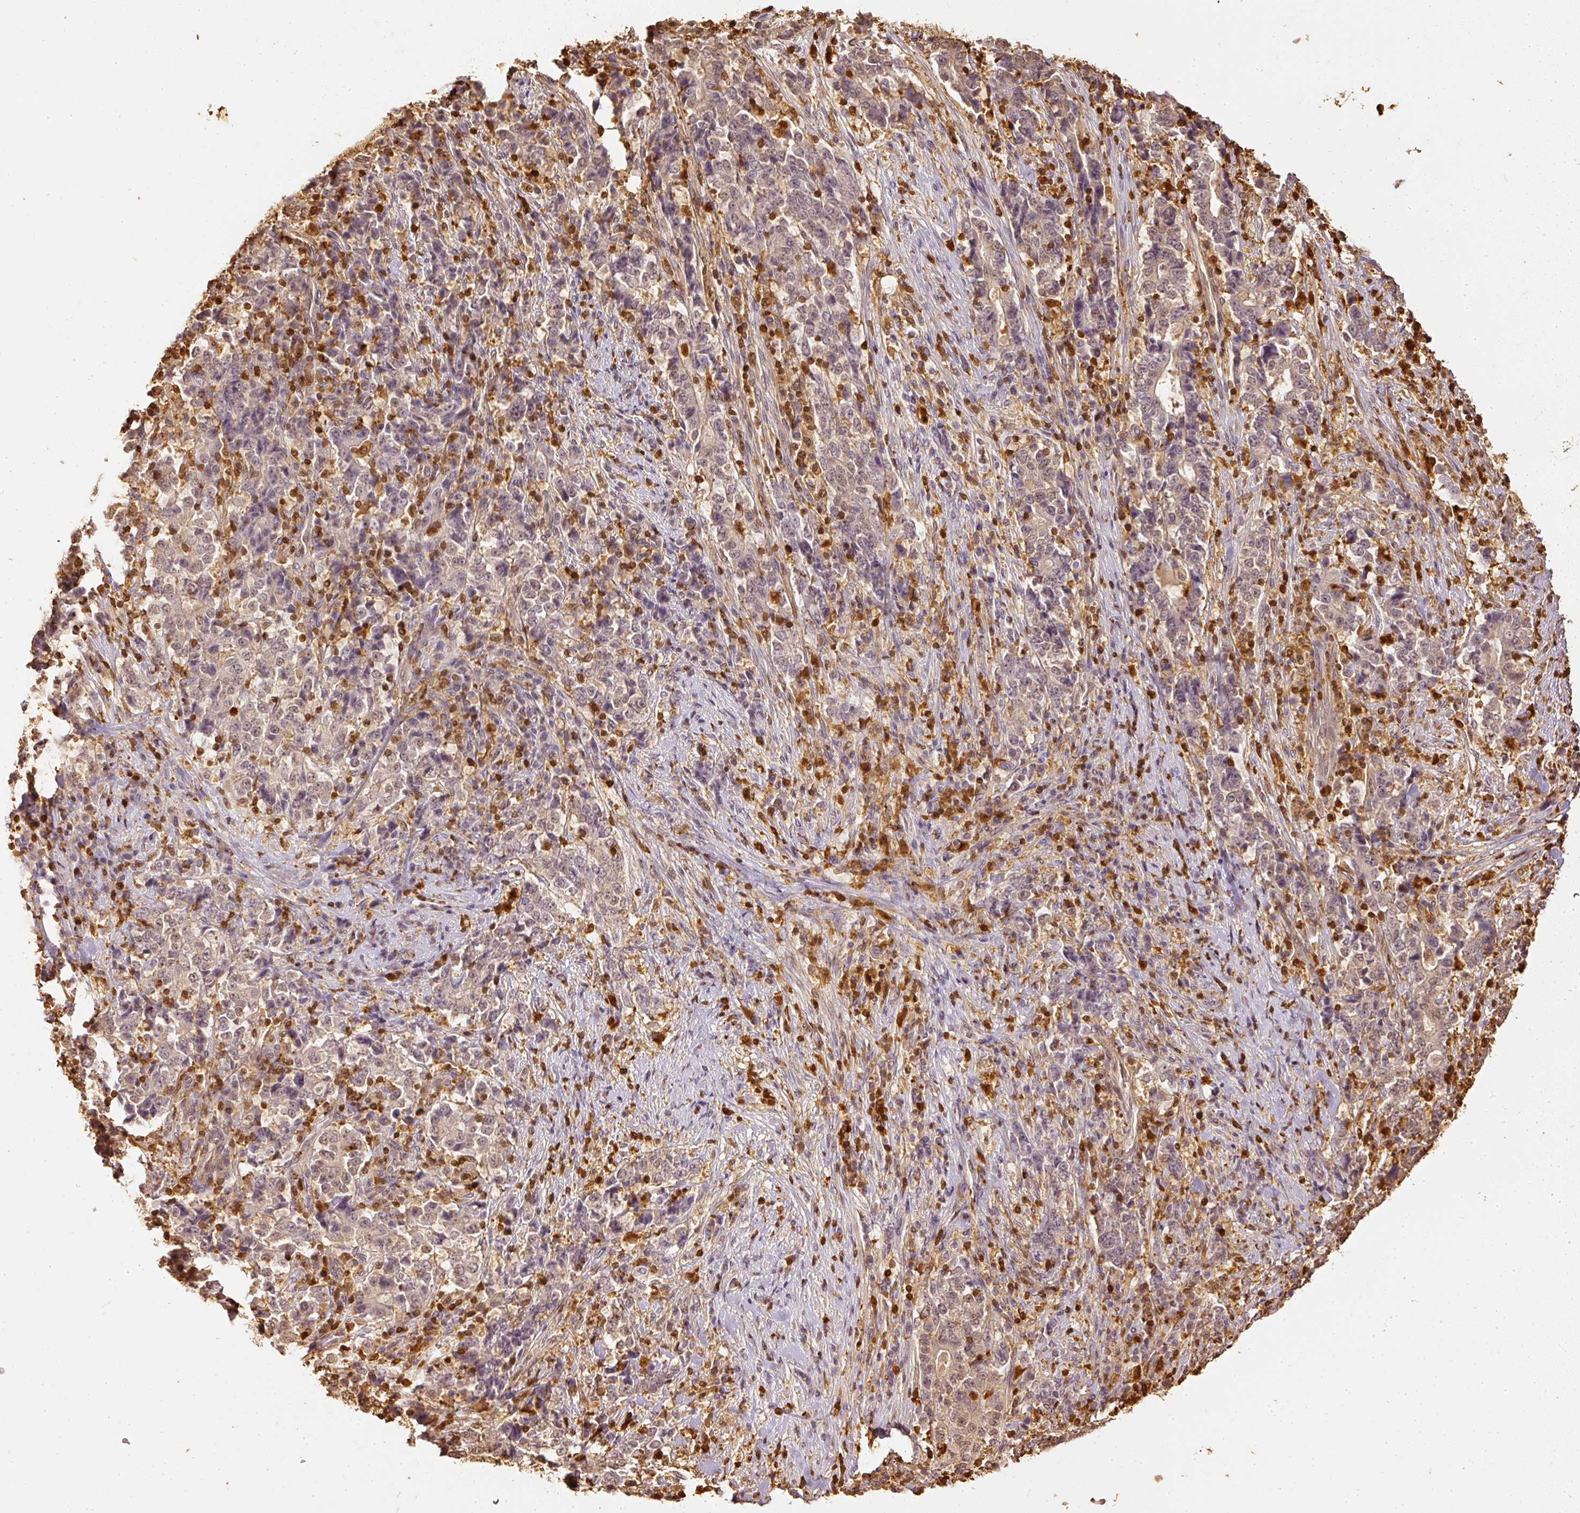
{"staining": {"intensity": "weak", "quantity": "<25%", "location": "nuclear"}, "tissue": "stomach cancer", "cell_type": "Tumor cells", "image_type": "cancer", "snomed": [{"axis": "morphology", "description": "Normal tissue, NOS"}, {"axis": "morphology", "description": "Adenocarcinoma, NOS"}, {"axis": "topography", "description": "Stomach, upper"}, {"axis": "topography", "description": "Stomach"}], "caption": "An immunohistochemistry (IHC) image of stomach cancer is shown. There is no staining in tumor cells of stomach cancer. (DAB (3,3'-diaminobenzidine) IHC, high magnification).", "gene": "PFN1", "patient": {"sex": "male", "age": 59}}